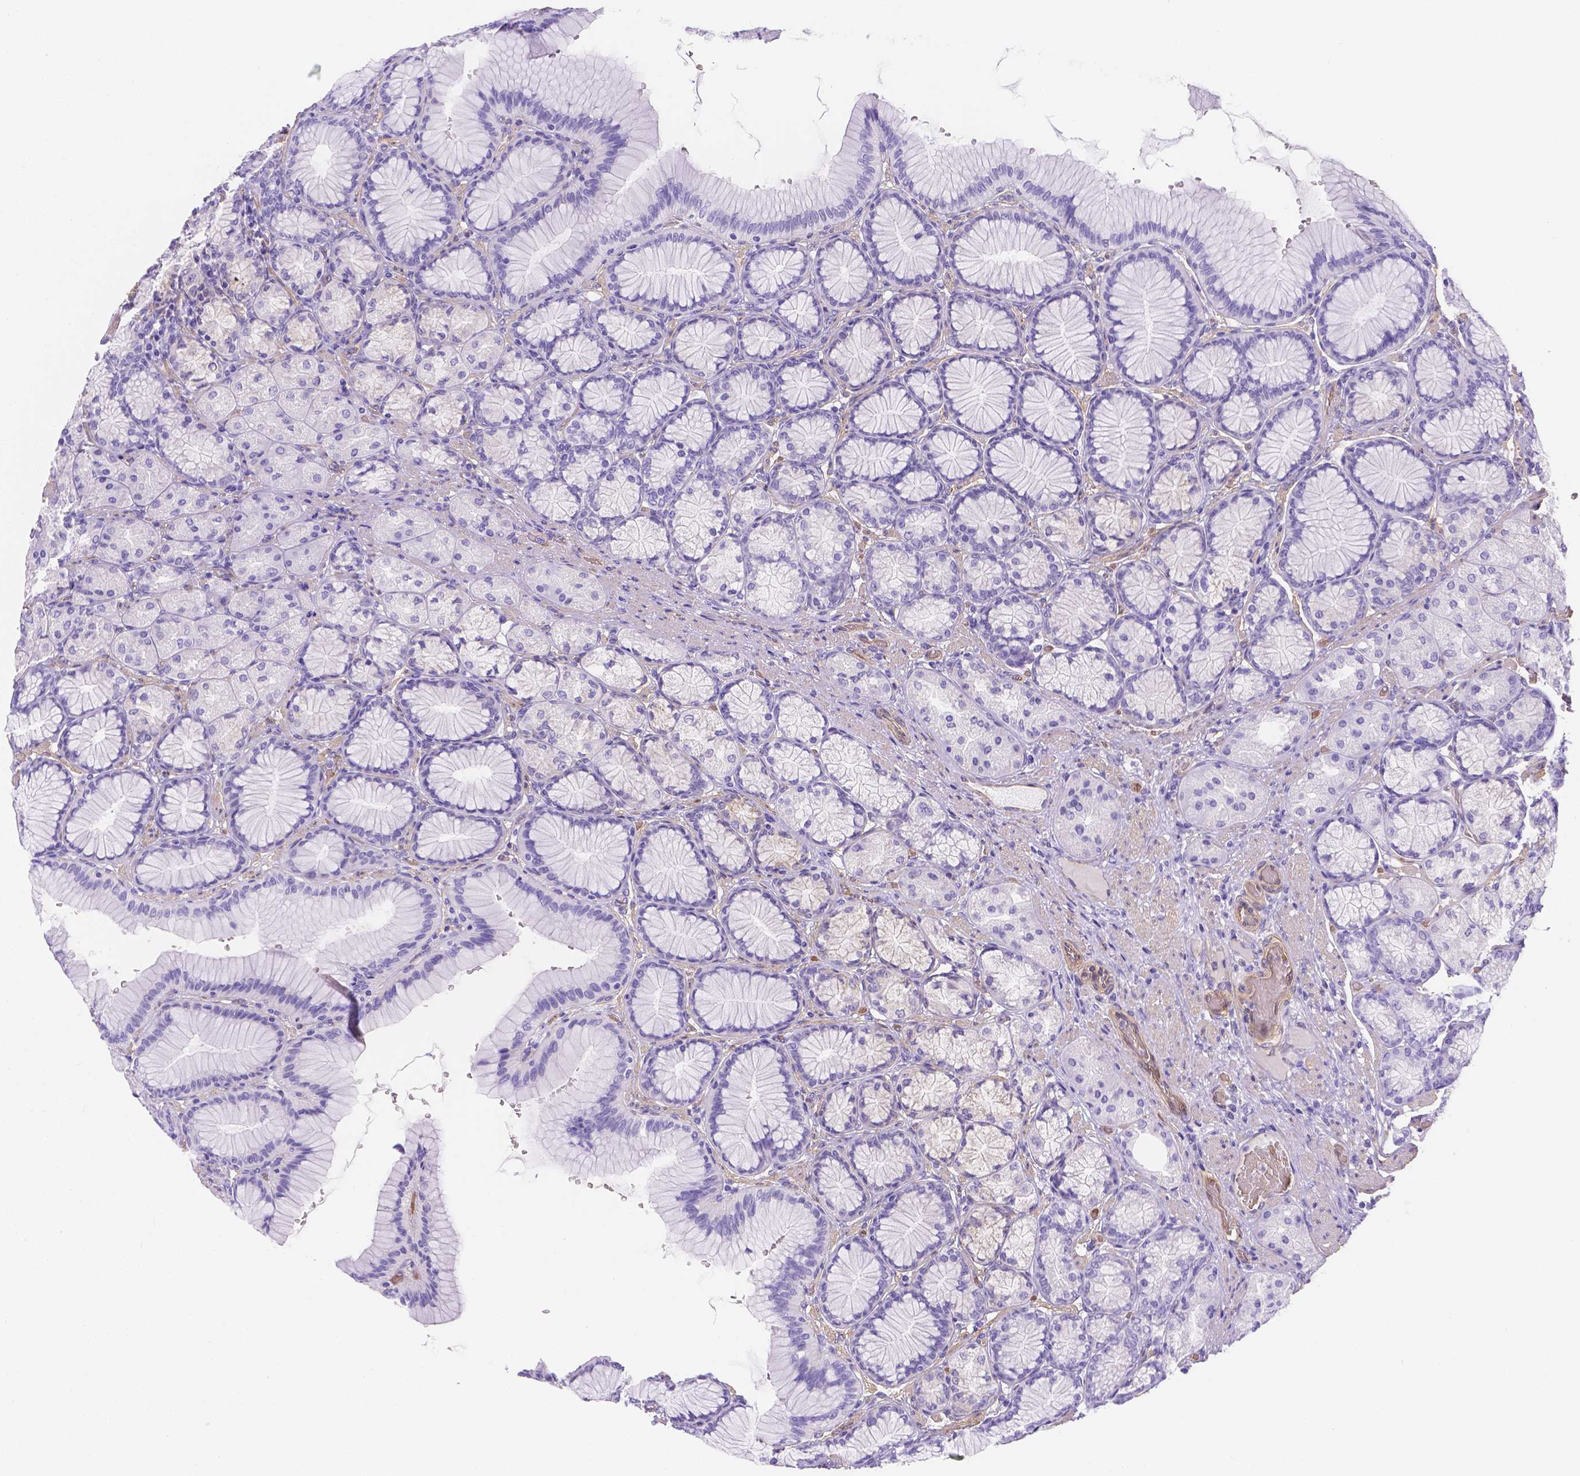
{"staining": {"intensity": "negative", "quantity": "none", "location": "none"}, "tissue": "stomach", "cell_type": "Glandular cells", "image_type": "normal", "snomed": [{"axis": "morphology", "description": "Normal tissue, NOS"}, {"axis": "morphology", "description": "Adenocarcinoma, NOS"}, {"axis": "morphology", "description": "Adenocarcinoma, High grade"}, {"axis": "topography", "description": "Stomach, upper"}, {"axis": "topography", "description": "Stomach"}], "caption": "IHC of unremarkable human stomach demonstrates no positivity in glandular cells.", "gene": "SLC40A1", "patient": {"sex": "female", "age": 65}}